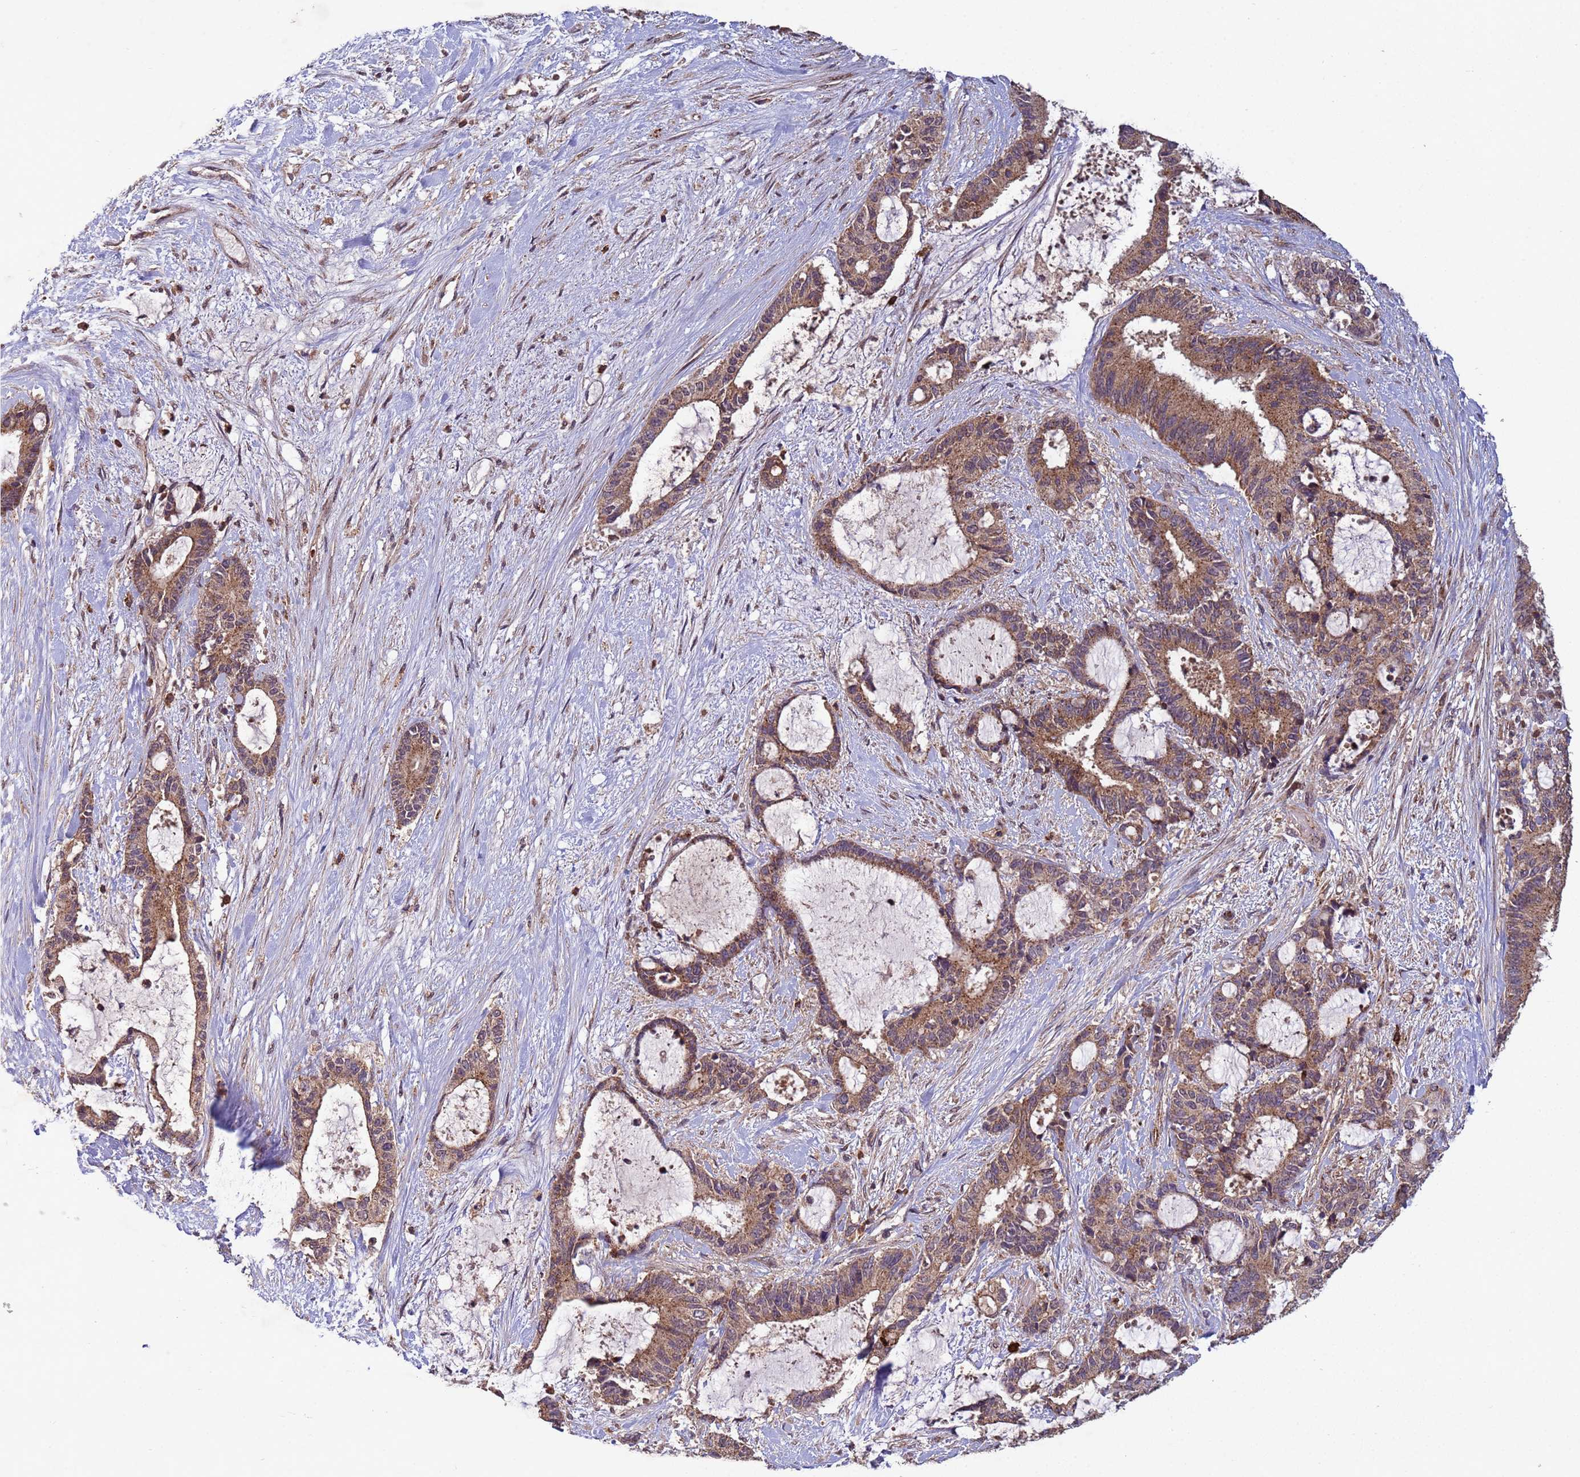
{"staining": {"intensity": "moderate", "quantity": ">75%", "location": "cytoplasmic/membranous"}, "tissue": "liver cancer", "cell_type": "Tumor cells", "image_type": "cancer", "snomed": [{"axis": "morphology", "description": "Normal tissue, NOS"}, {"axis": "morphology", "description": "Cholangiocarcinoma"}, {"axis": "topography", "description": "Liver"}, {"axis": "topography", "description": "Peripheral nerve tissue"}], "caption": "Brown immunohistochemical staining in human liver cholangiocarcinoma displays moderate cytoplasmic/membranous expression in approximately >75% of tumor cells. (IHC, brightfield microscopy, high magnification).", "gene": "FASTKD1", "patient": {"sex": "female", "age": 73}}